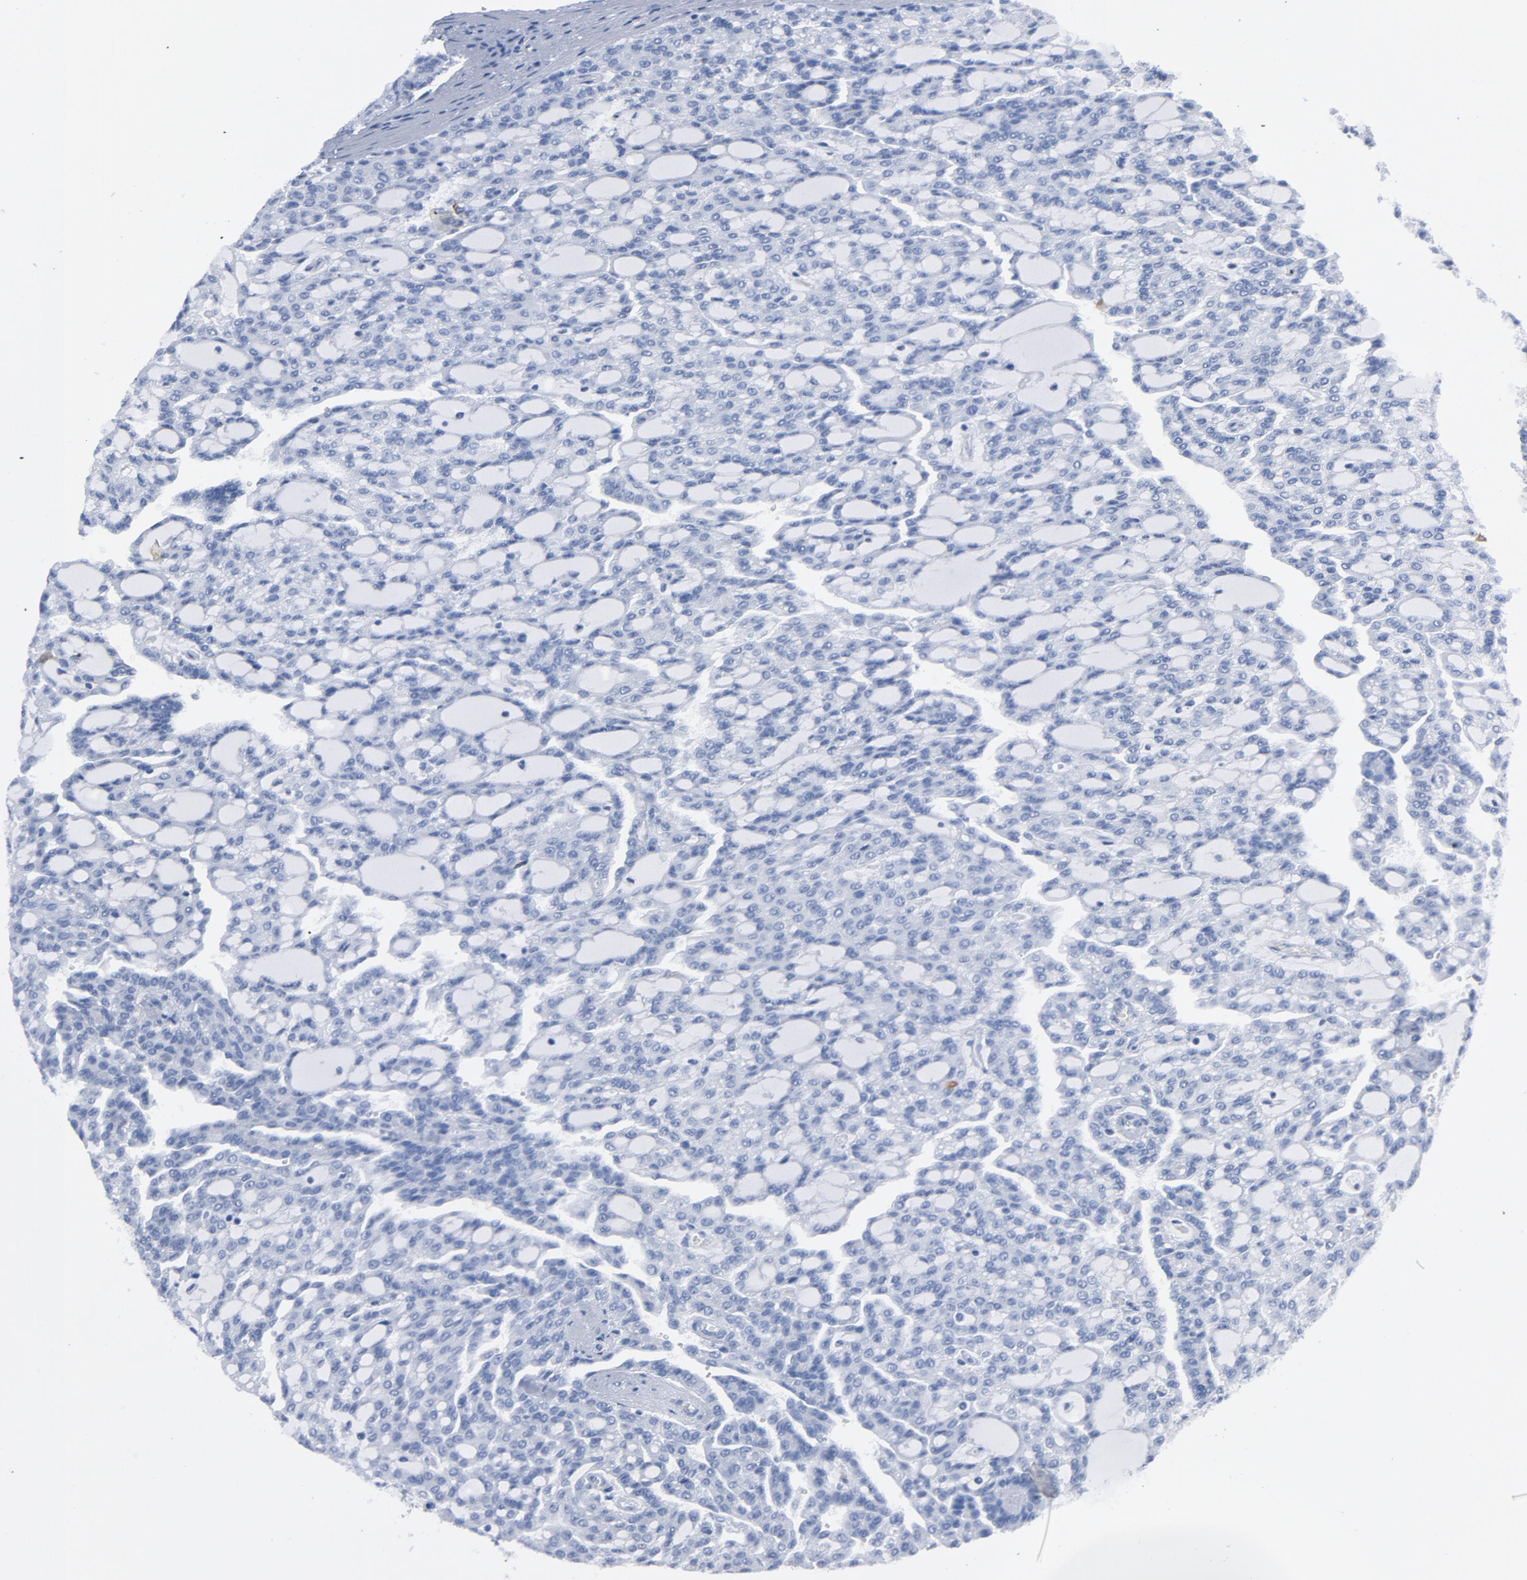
{"staining": {"intensity": "moderate", "quantity": "<25%", "location": "cytoplasmic/membranous,nuclear"}, "tissue": "renal cancer", "cell_type": "Tumor cells", "image_type": "cancer", "snomed": [{"axis": "morphology", "description": "Adenocarcinoma, NOS"}, {"axis": "topography", "description": "Kidney"}], "caption": "Moderate cytoplasmic/membranous and nuclear positivity is identified in about <25% of tumor cells in adenocarcinoma (renal). (IHC, brightfield microscopy, high magnification).", "gene": "CDC20", "patient": {"sex": "male", "age": 63}}